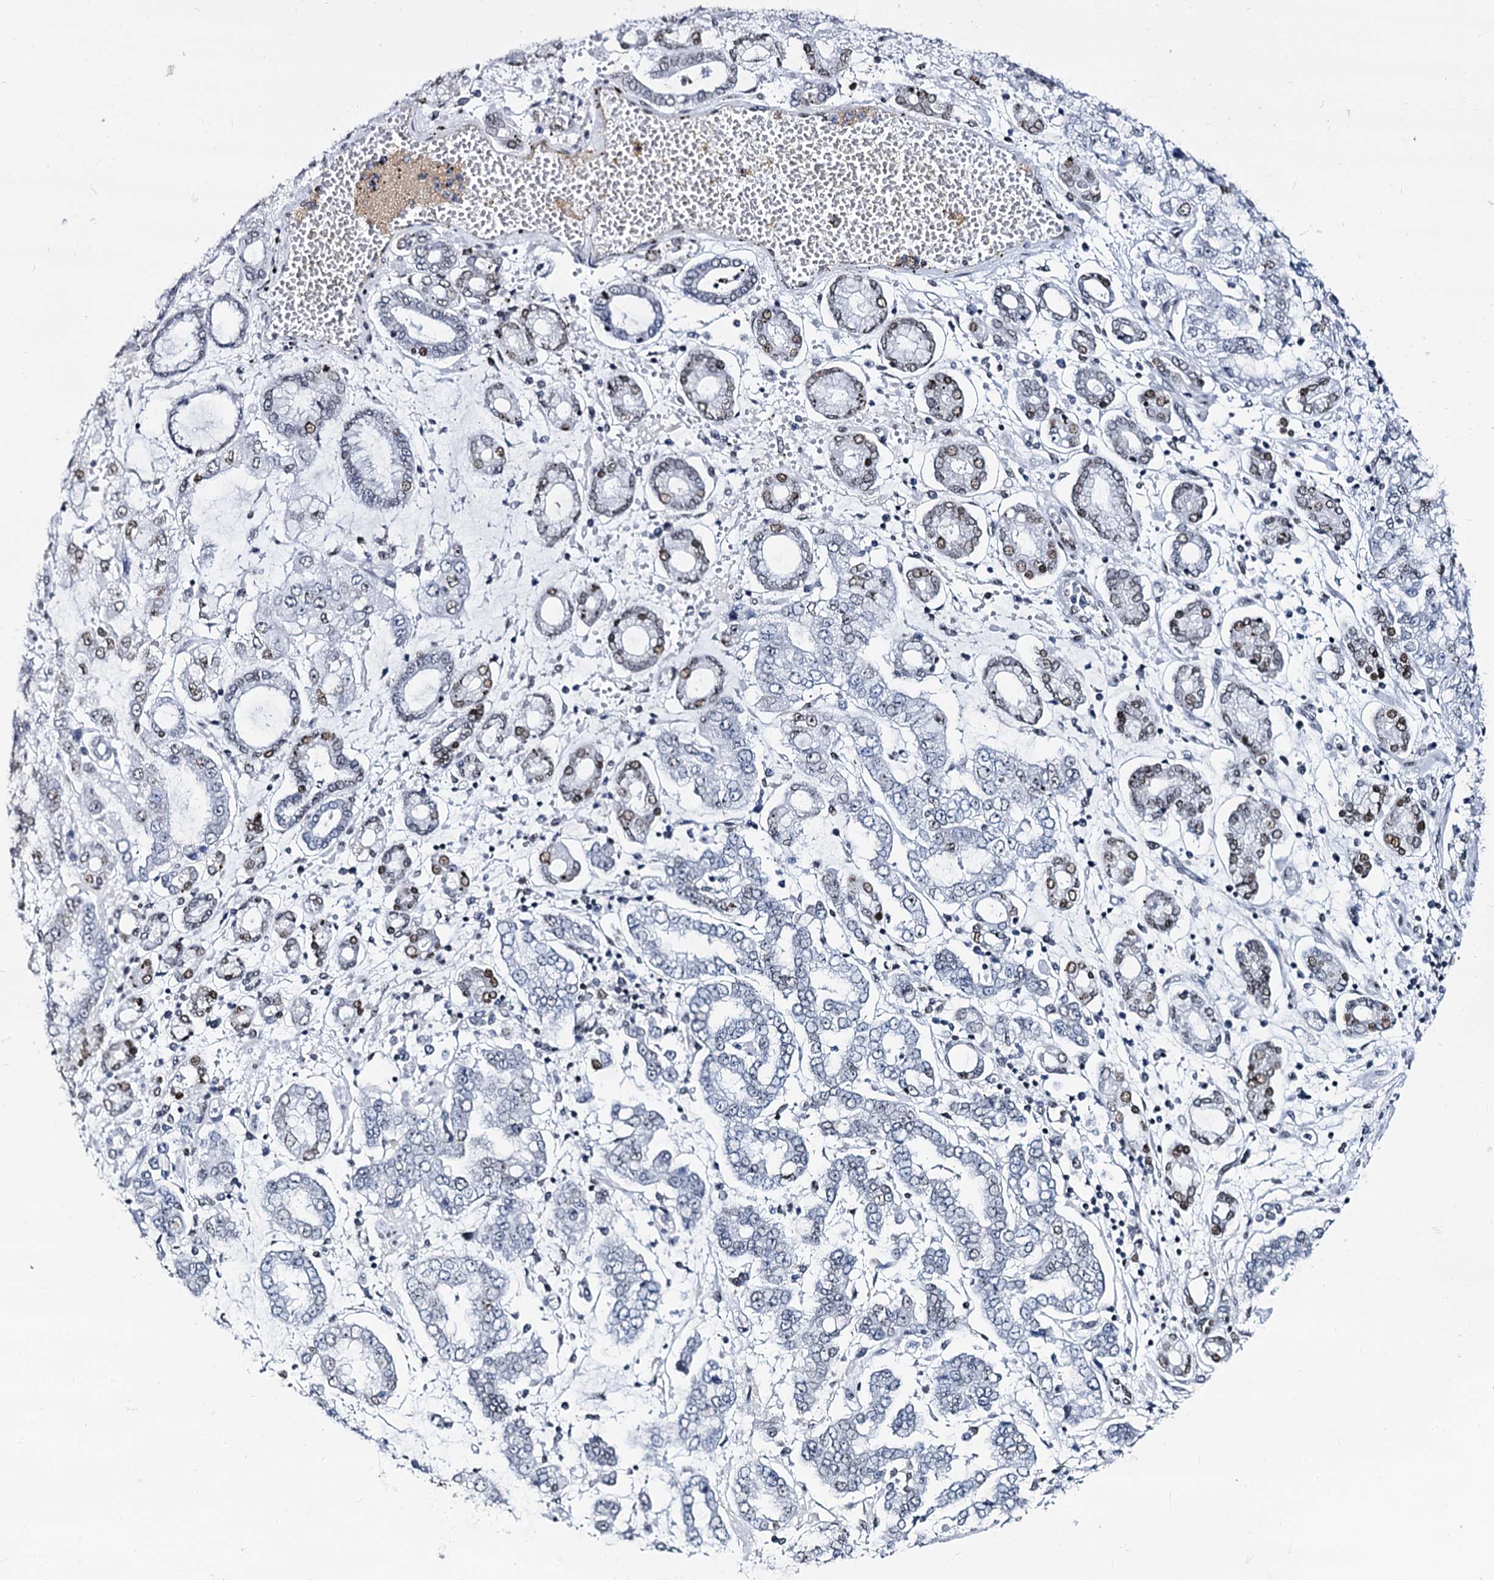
{"staining": {"intensity": "moderate", "quantity": "<25%", "location": "nuclear"}, "tissue": "stomach cancer", "cell_type": "Tumor cells", "image_type": "cancer", "snomed": [{"axis": "morphology", "description": "Adenocarcinoma, NOS"}, {"axis": "topography", "description": "Stomach"}], "caption": "A high-resolution photomicrograph shows immunohistochemistry (IHC) staining of adenocarcinoma (stomach), which displays moderate nuclear staining in approximately <25% of tumor cells.", "gene": "CMAS", "patient": {"sex": "male", "age": 76}}